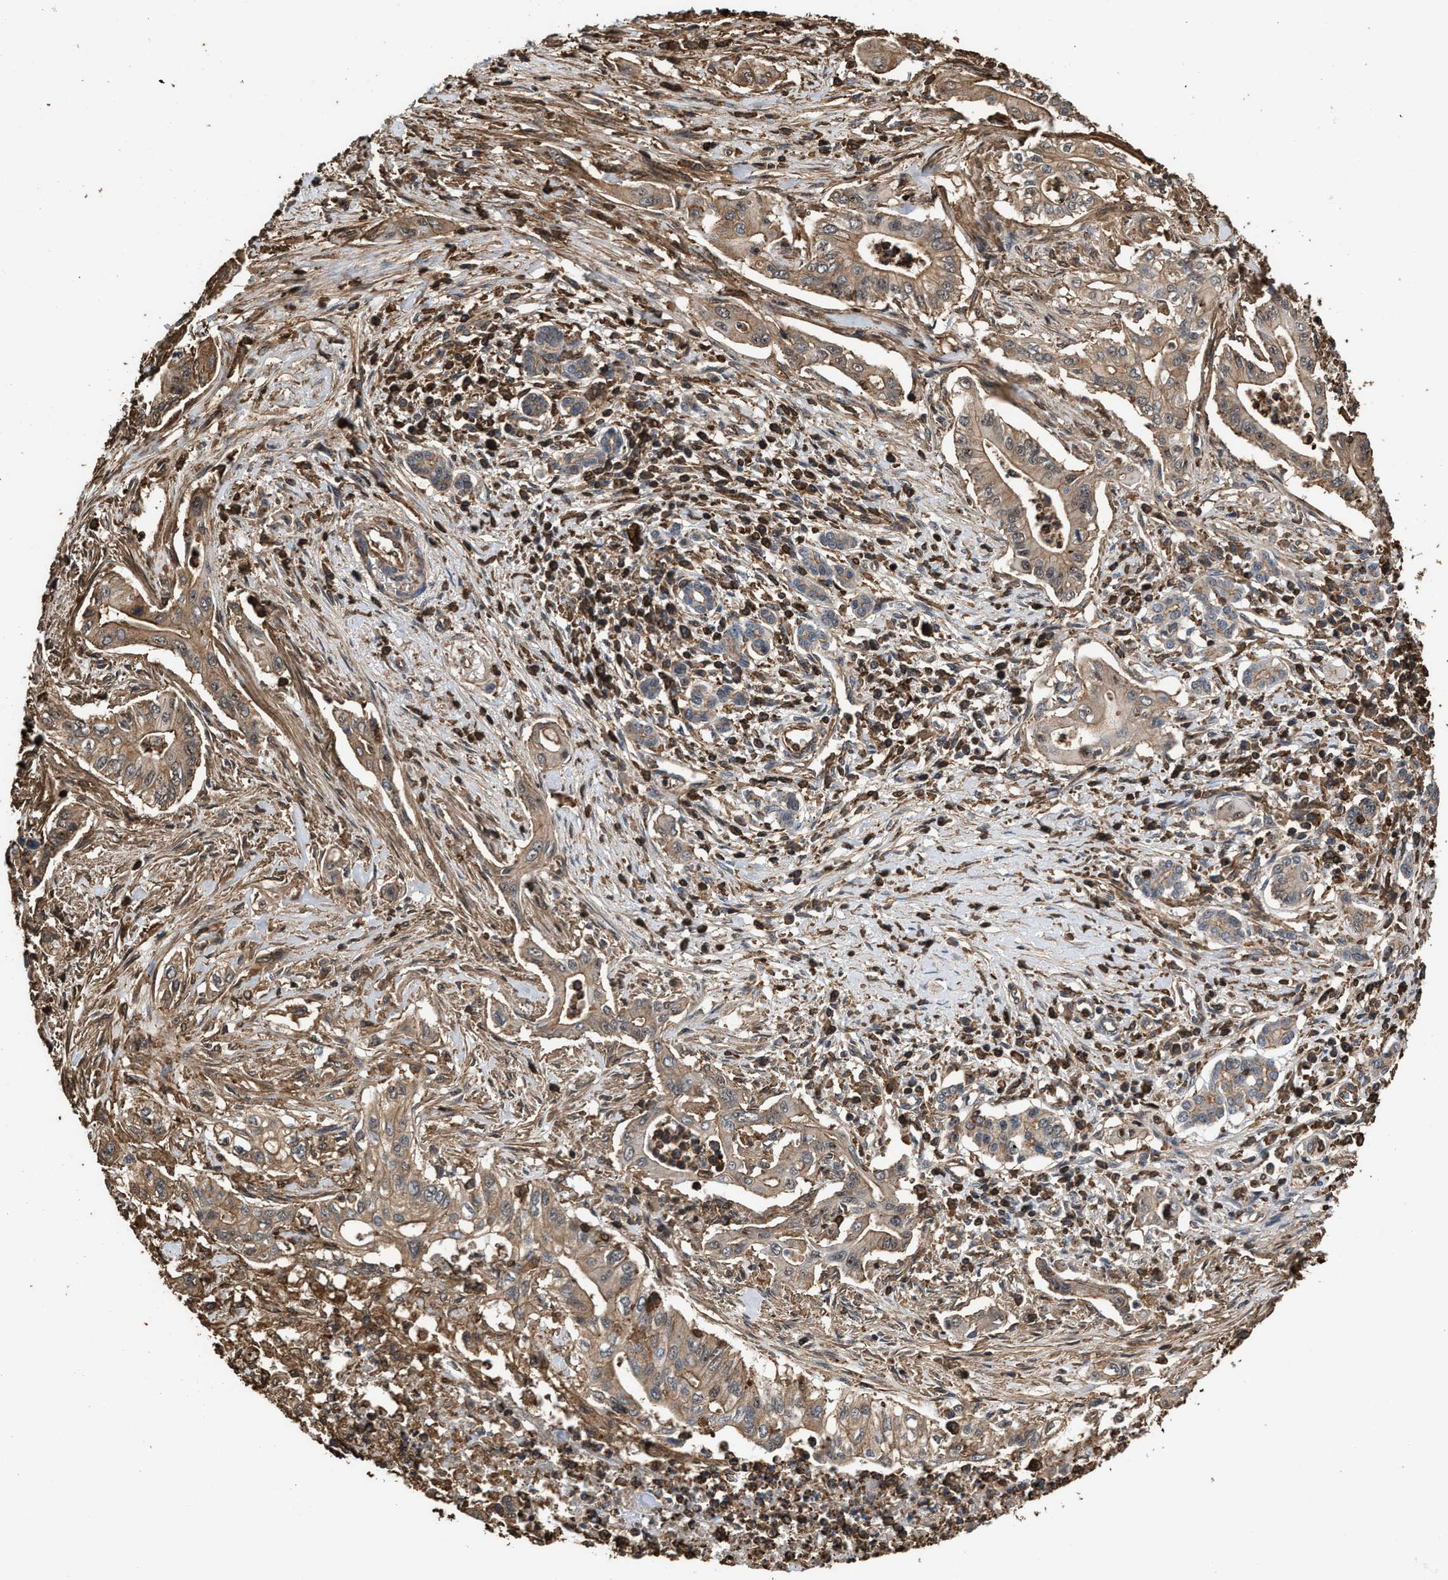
{"staining": {"intensity": "moderate", "quantity": ">75%", "location": "cytoplasmic/membranous"}, "tissue": "pancreatic cancer", "cell_type": "Tumor cells", "image_type": "cancer", "snomed": [{"axis": "morphology", "description": "Adenocarcinoma, NOS"}, {"axis": "topography", "description": "Pancreas"}], "caption": "The histopathology image demonstrates immunohistochemical staining of pancreatic cancer. There is moderate cytoplasmic/membranous expression is identified in about >75% of tumor cells.", "gene": "KBTBD2", "patient": {"sex": "male", "age": 58}}